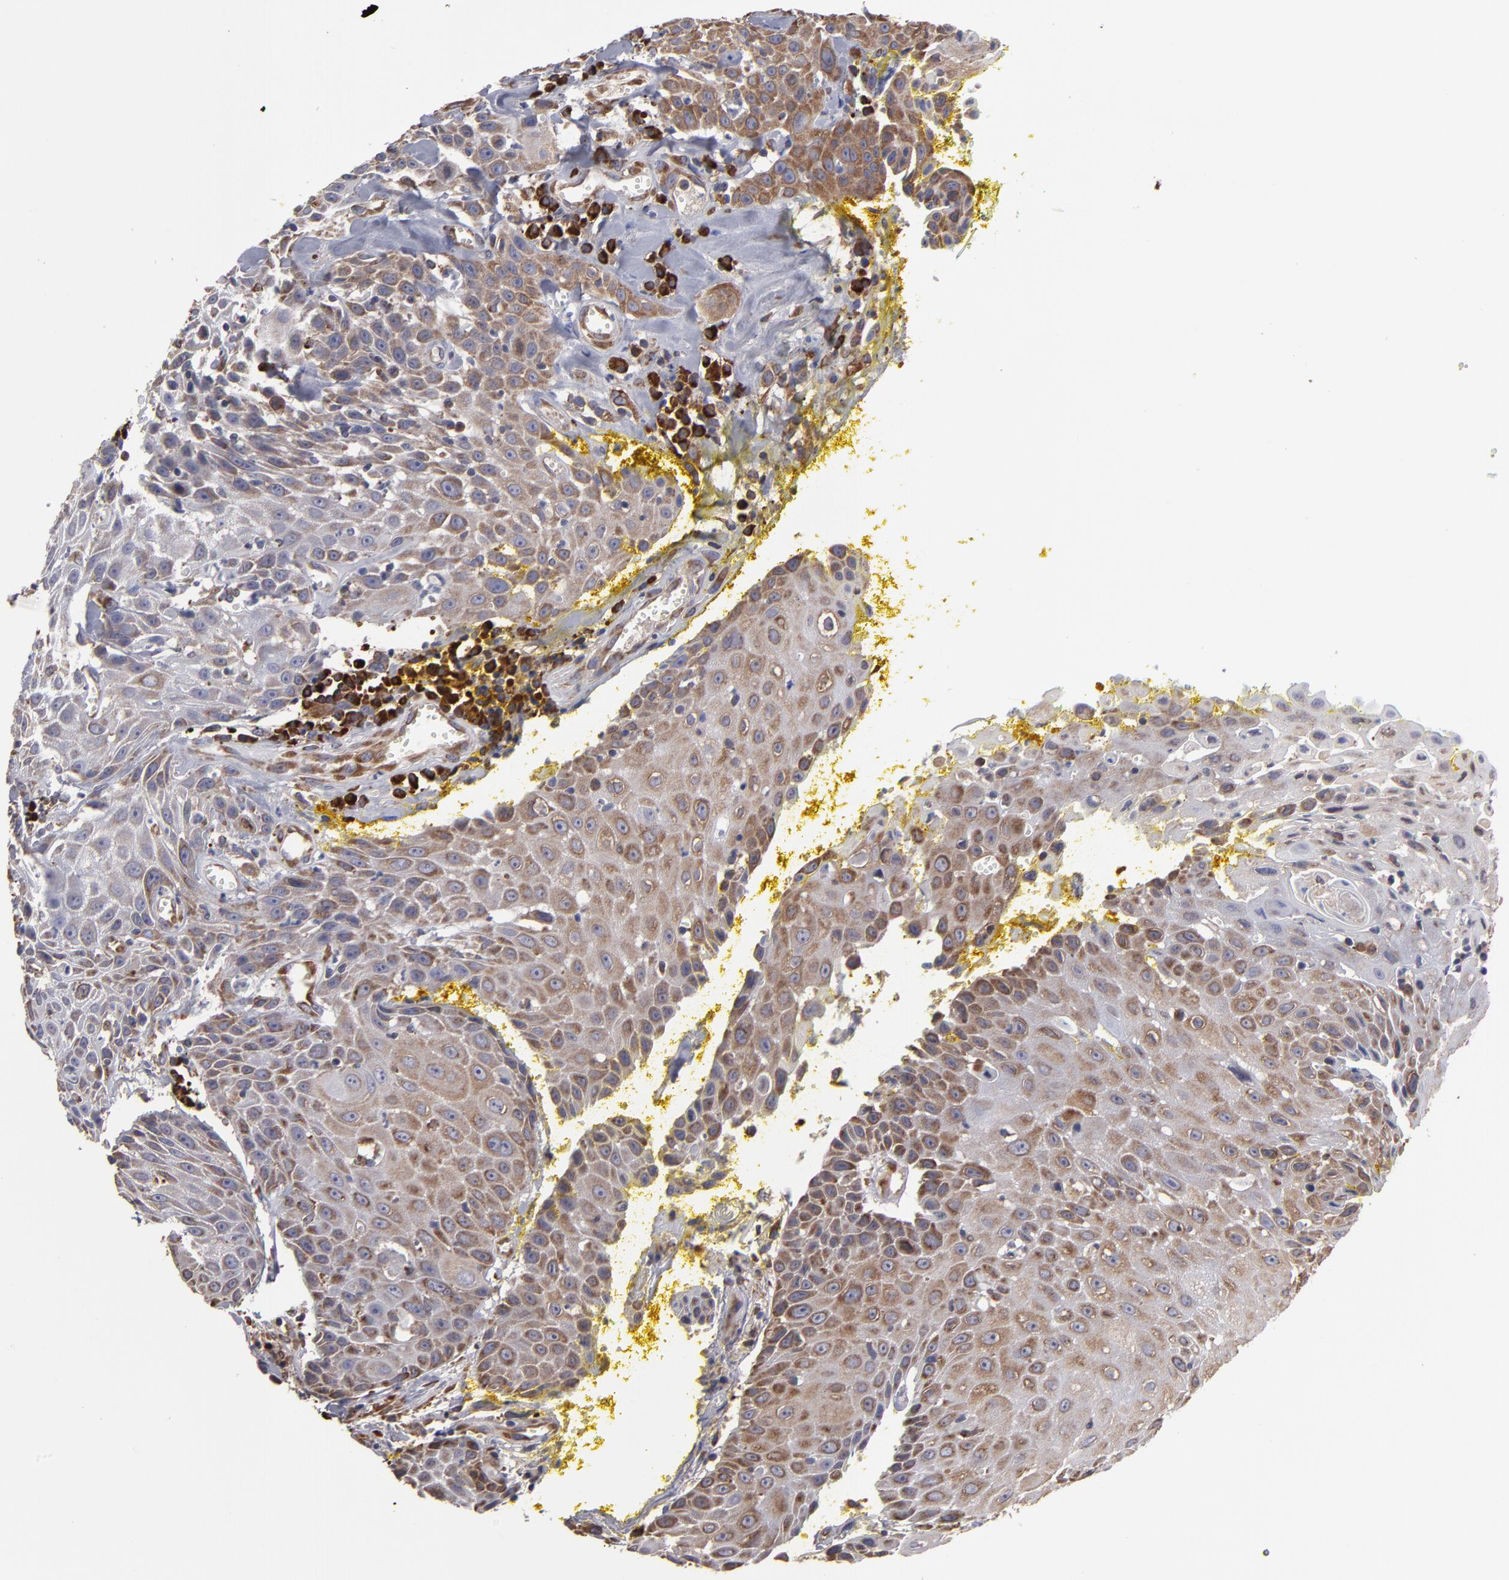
{"staining": {"intensity": "moderate", "quantity": ">75%", "location": "cytoplasmic/membranous"}, "tissue": "head and neck cancer", "cell_type": "Tumor cells", "image_type": "cancer", "snomed": [{"axis": "morphology", "description": "Squamous cell carcinoma, NOS"}, {"axis": "topography", "description": "Oral tissue"}, {"axis": "topography", "description": "Head-Neck"}], "caption": "Protein expression analysis of human head and neck cancer reveals moderate cytoplasmic/membranous expression in about >75% of tumor cells.", "gene": "SND1", "patient": {"sex": "female", "age": 82}}